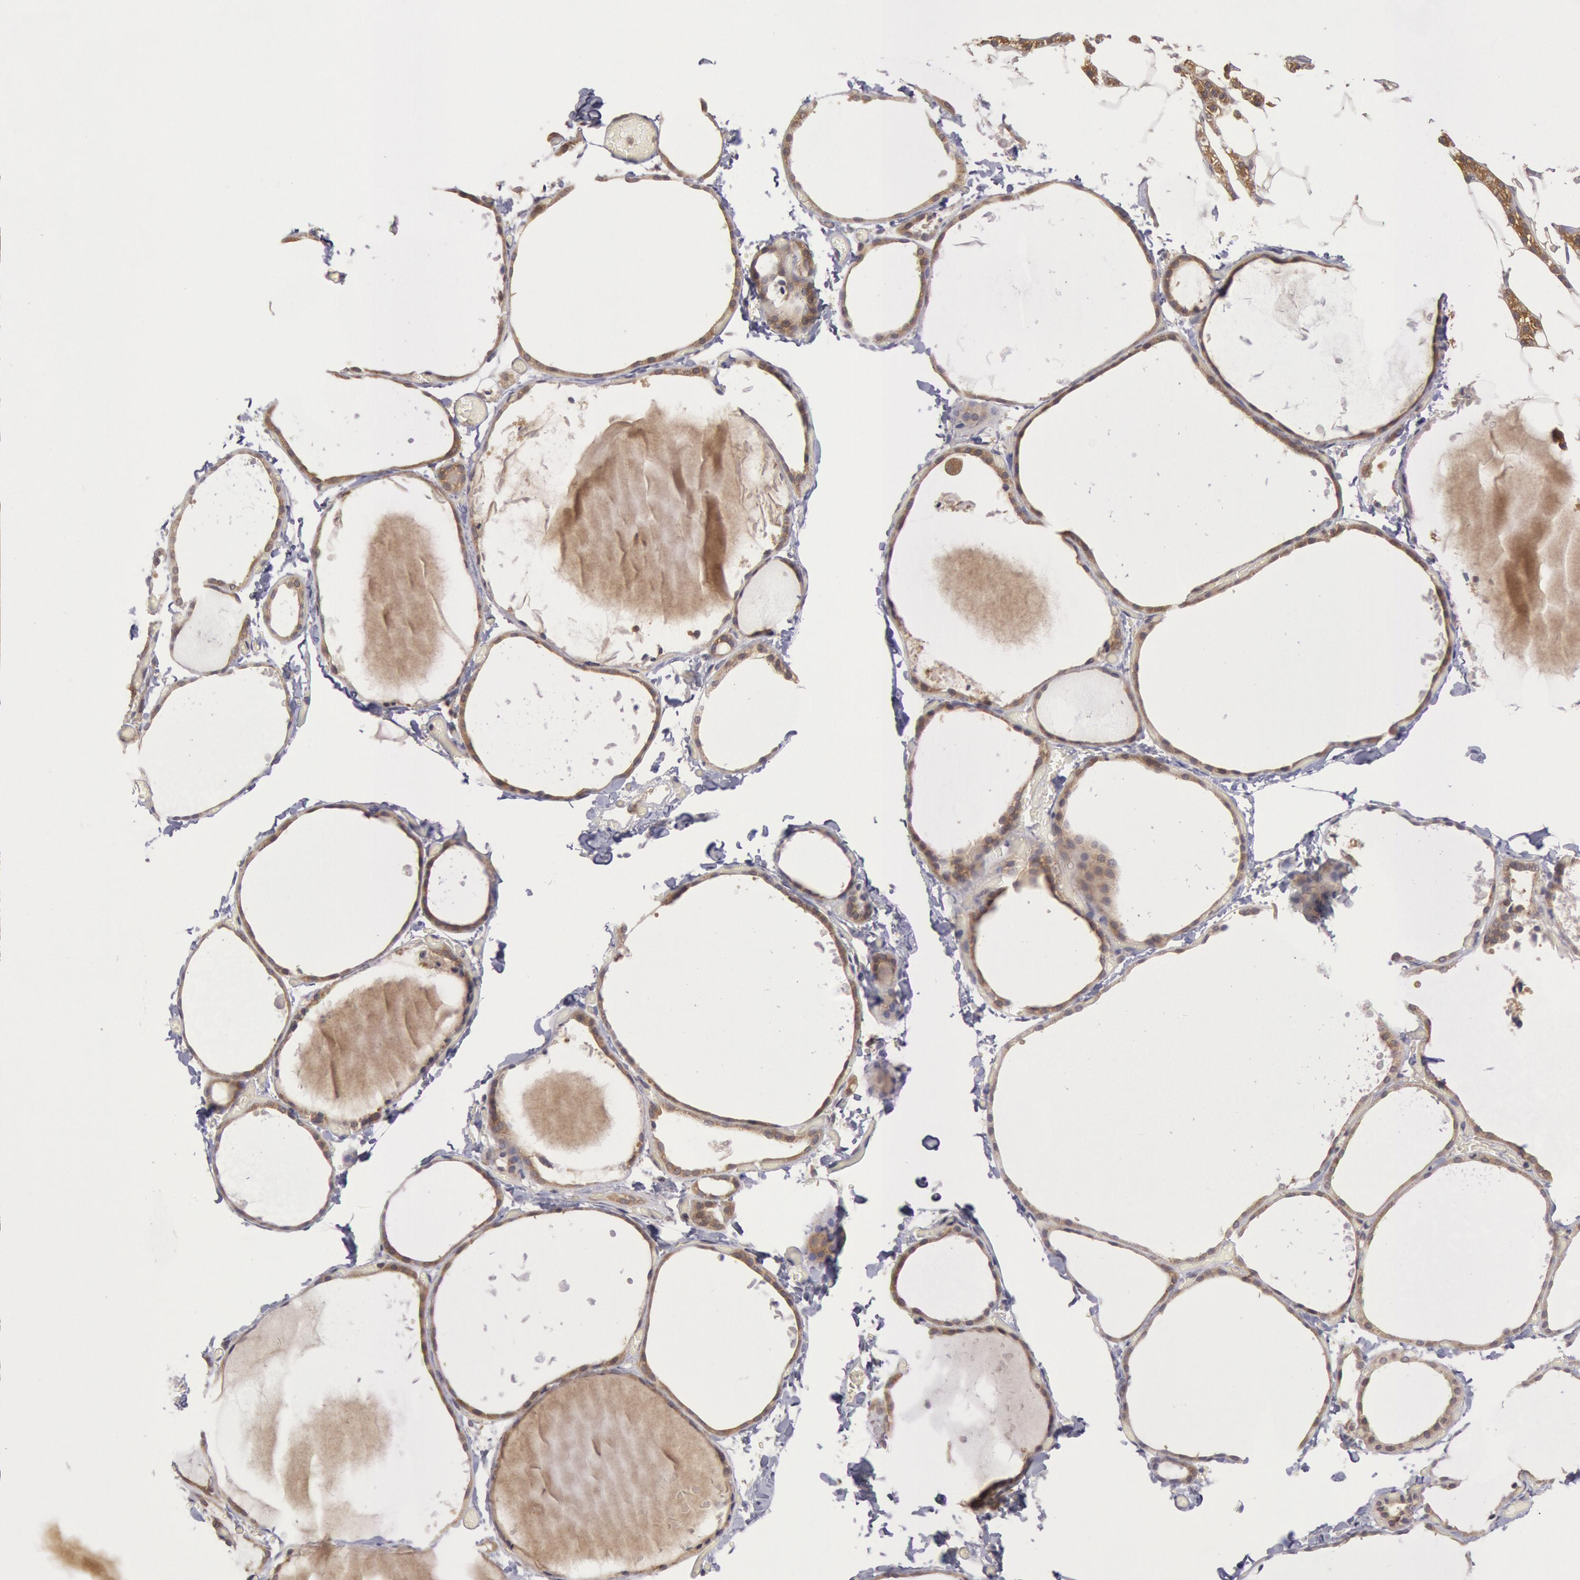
{"staining": {"intensity": "moderate", "quantity": ">75%", "location": "cytoplasmic/membranous"}, "tissue": "thyroid gland", "cell_type": "Glandular cells", "image_type": "normal", "snomed": [{"axis": "morphology", "description": "Normal tissue, NOS"}, {"axis": "topography", "description": "Thyroid gland"}], "caption": "Immunohistochemistry photomicrograph of unremarkable thyroid gland stained for a protein (brown), which demonstrates medium levels of moderate cytoplasmic/membranous staining in about >75% of glandular cells.", "gene": "BRAF", "patient": {"sex": "female", "age": 22}}